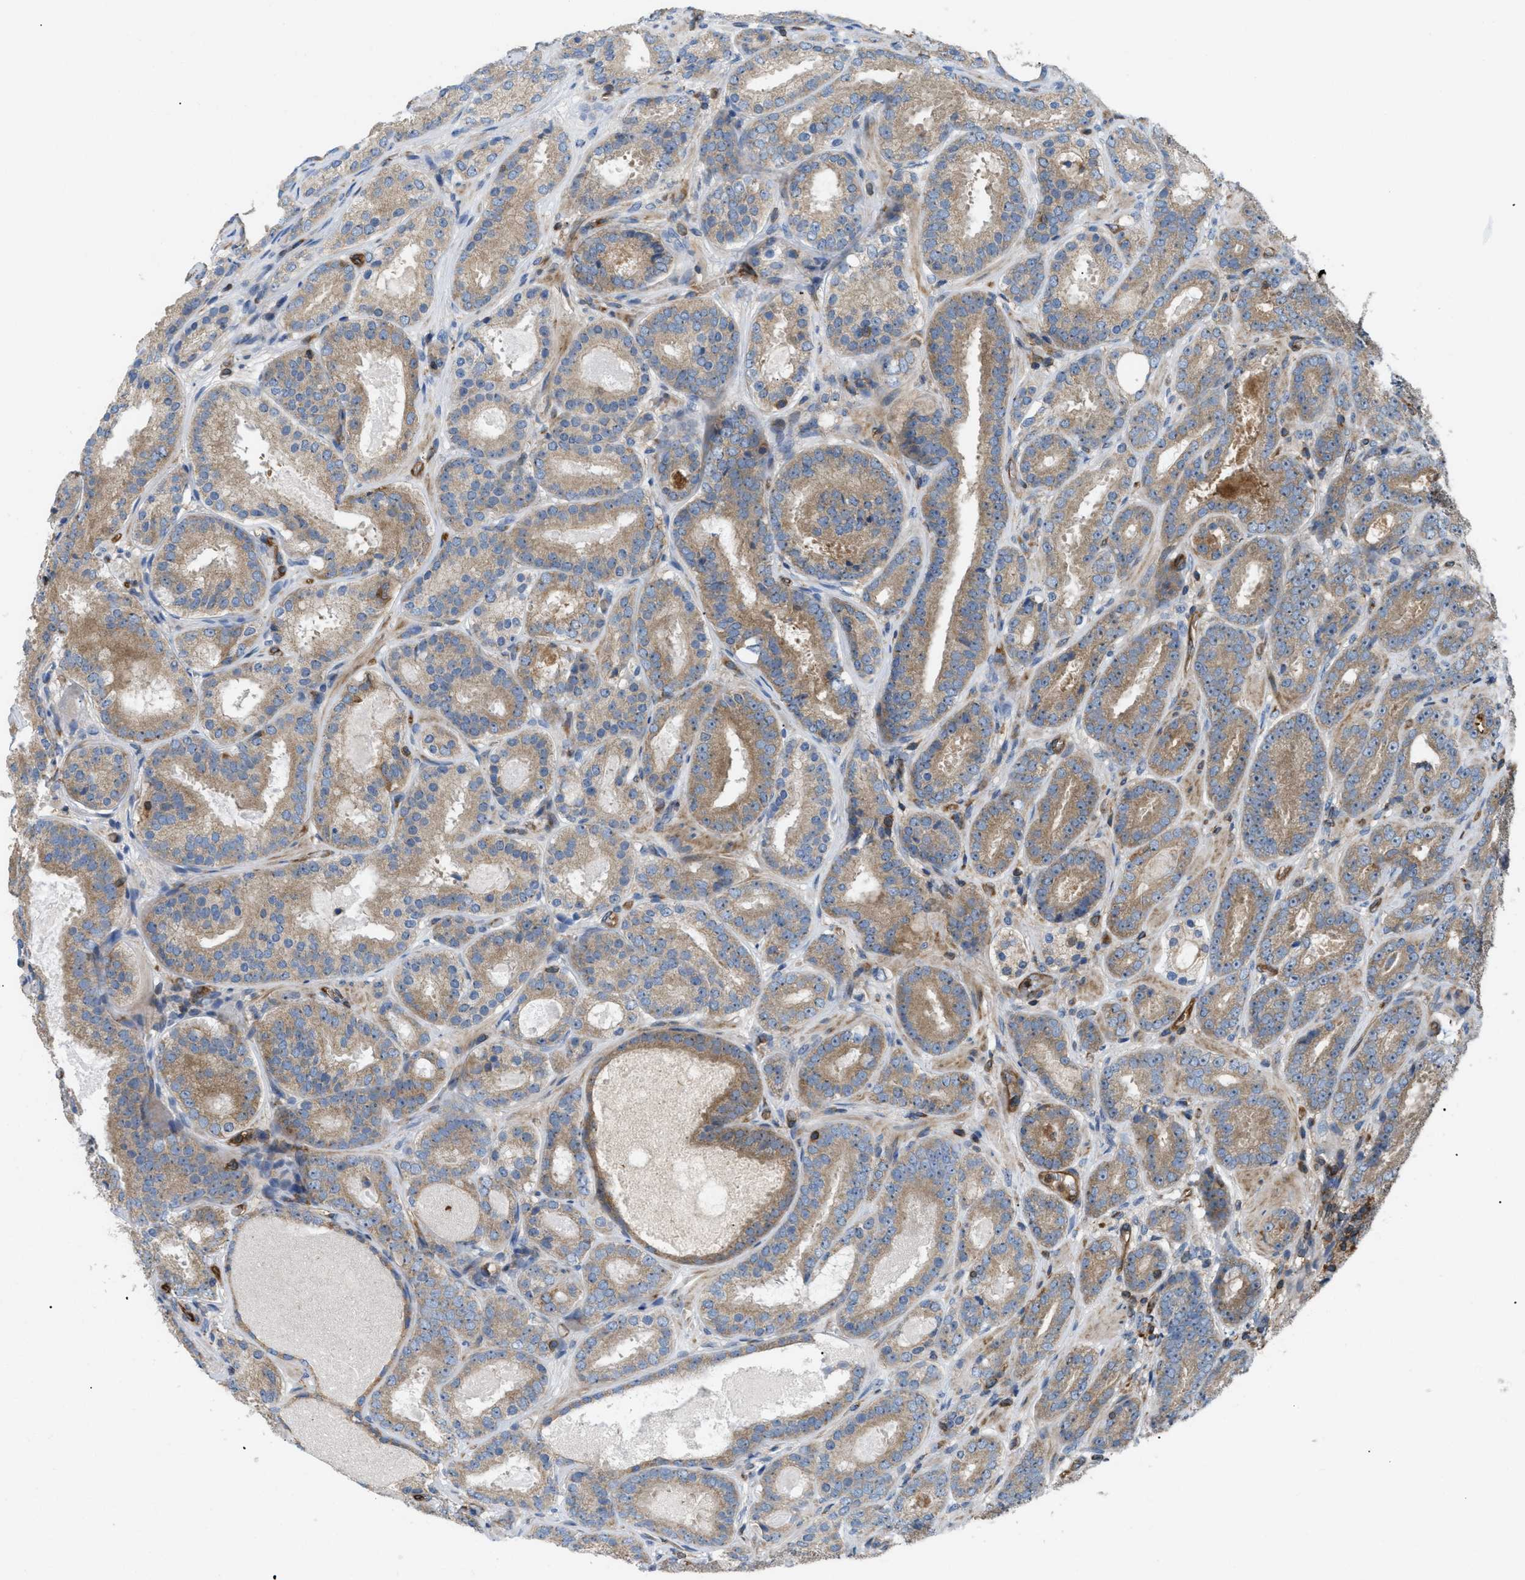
{"staining": {"intensity": "moderate", "quantity": ">75%", "location": "cytoplasmic/membranous"}, "tissue": "prostate cancer", "cell_type": "Tumor cells", "image_type": "cancer", "snomed": [{"axis": "morphology", "description": "Adenocarcinoma, Low grade"}, {"axis": "topography", "description": "Prostate"}], "caption": "This is an image of immunohistochemistry (IHC) staining of prostate low-grade adenocarcinoma, which shows moderate staining in the cytoplasmic/membranous of tumor cells.", "gene": "ATP2A3", "patient": {"sex": "male", "age": 69}}